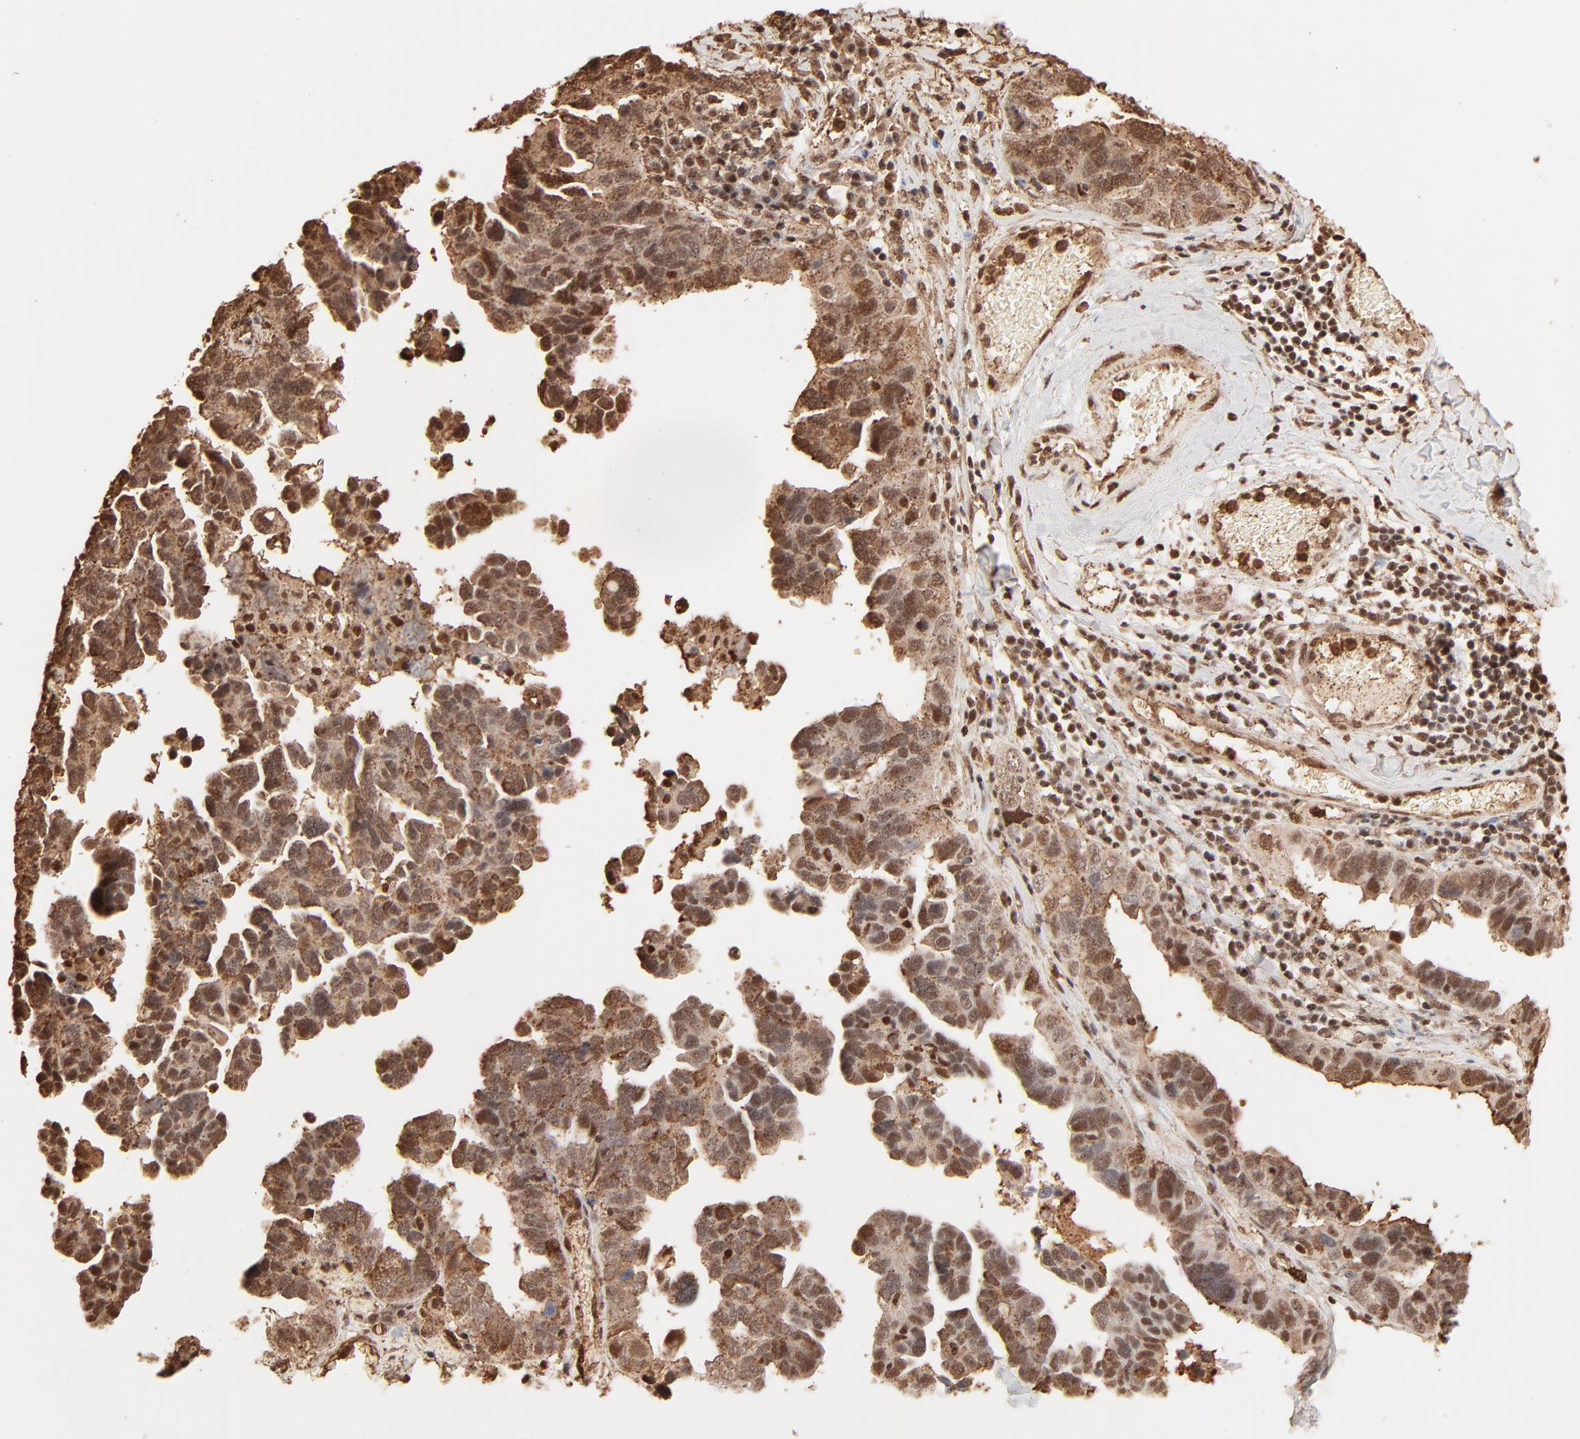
{"staining": {"intensity": "strong", "quantity": ">75%", "location": "cytoplasmic/membranous"}, "tissue": "ovarian cancer", "cell_type": "Tumor cells", "image_type": "cancer", "snomed": [{"axis": "morphology", "description": "Cystadenocarcinoma, serous, NOS"}, {"axis": "topography", "description": "Ovary"}], "caption": "This histopathology image displays IHC staining of ovarian cancer, with high strong cytoplasmic/membranous staining in approximately >75% of tumor cells.", "gene": "FAM50A", "patient": {"sex": "female", "age": 64}}